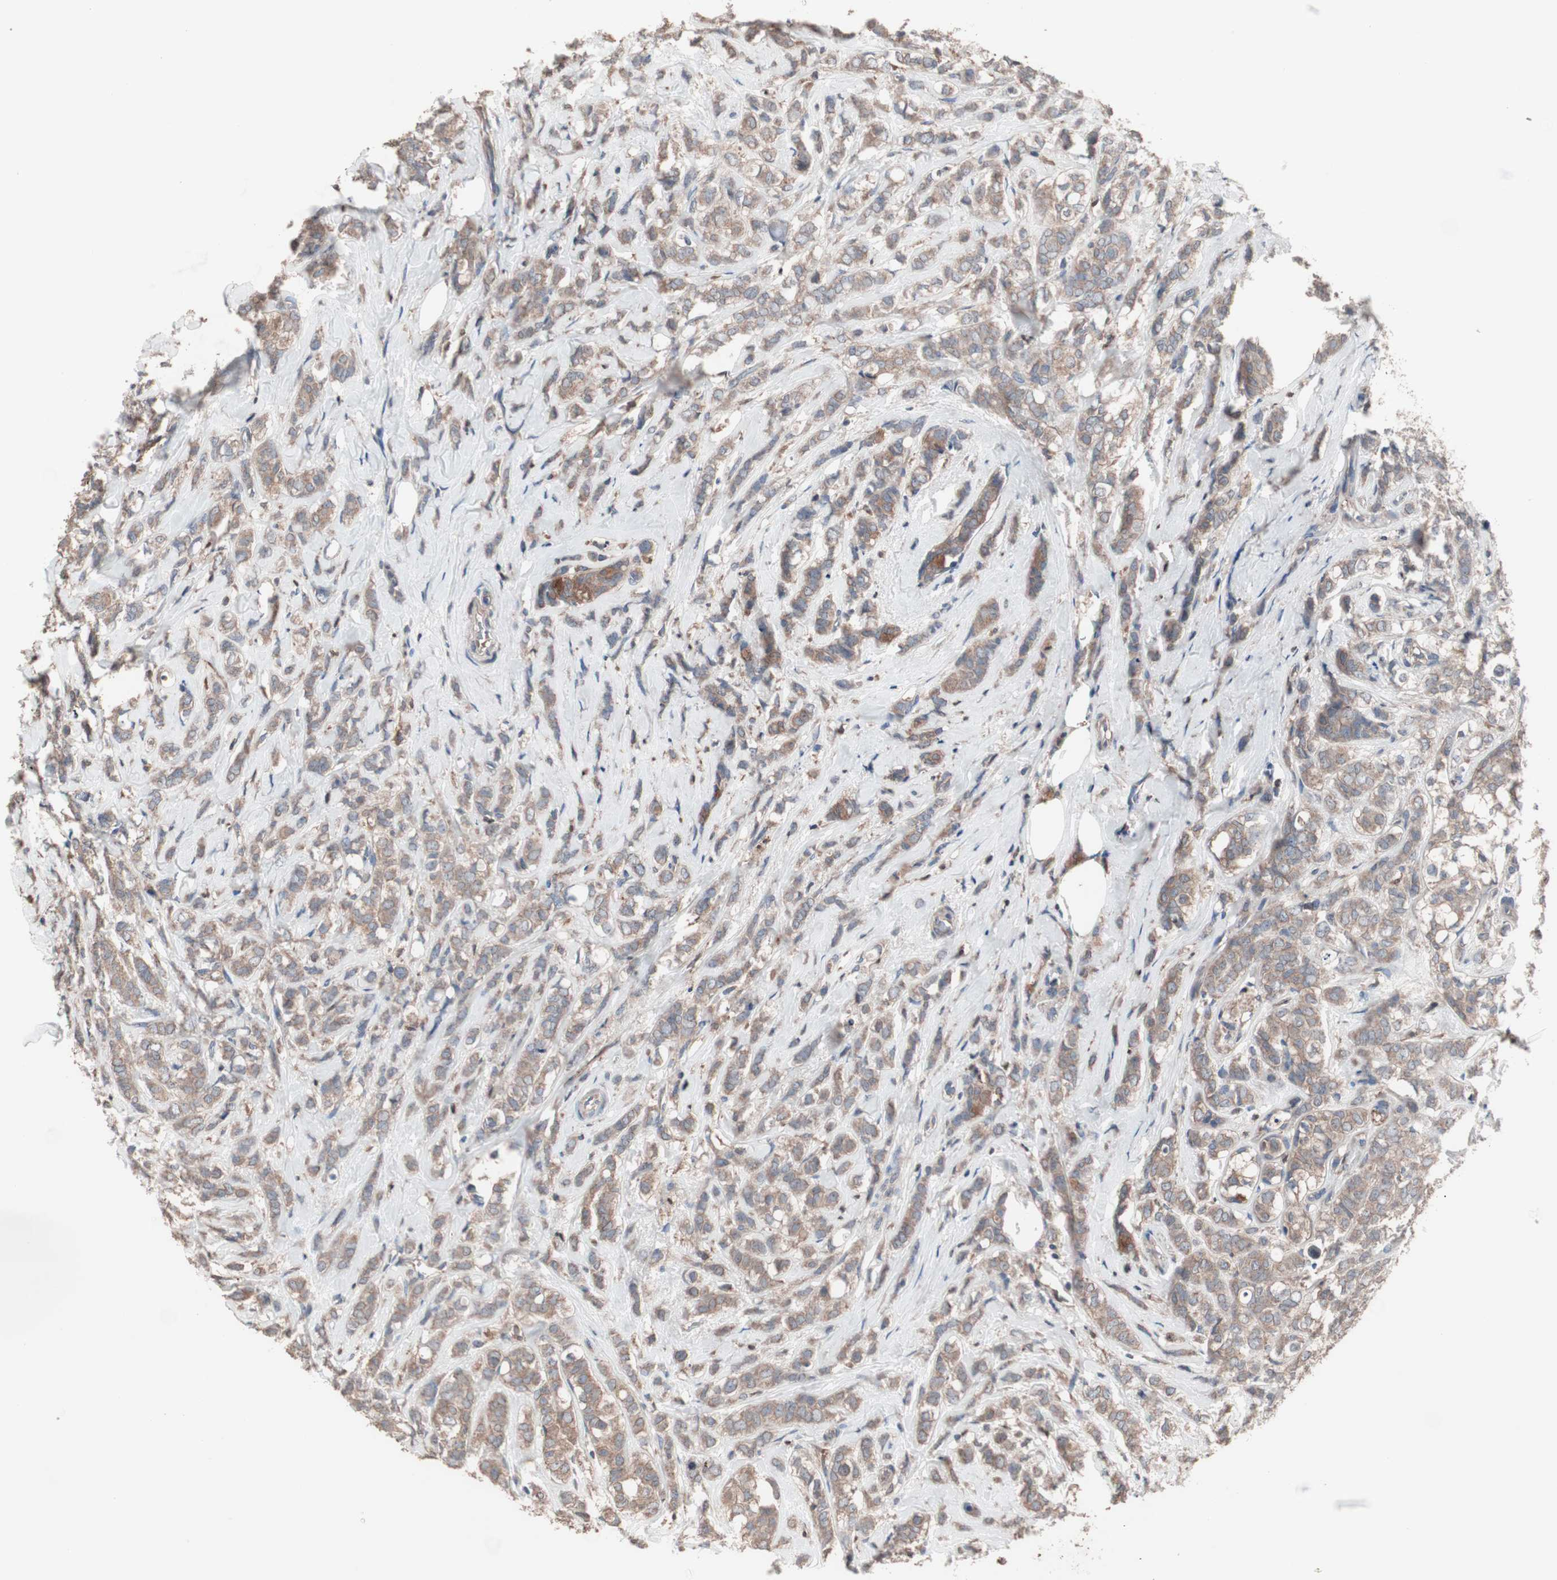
{"staining": {"intensity": "moderate", "quantity": ">75%", "location": "cytoplasmic/membranous"}, "tissue": "breast cancer", "cell_type": "Tumor cells", "image_type": "cancer", "snomed": [{"axis": "morphology", "description": "Lobular carcinoma"}, {"axis": "topography", "description": "Breast"}], "caption": "High-magnification brightfield microscopy of breast lobular carcinoma stained with DAB (3,3'-diaminobenzidine) (brown) and counterstained with hematoxylin (blue). tumor cells exhibit moderate cytoplasmic/membranous expression is appreciated in approximately>75% of cells.", "gene": "ATG7", "patient": {"sex": "female", "age": 60}}